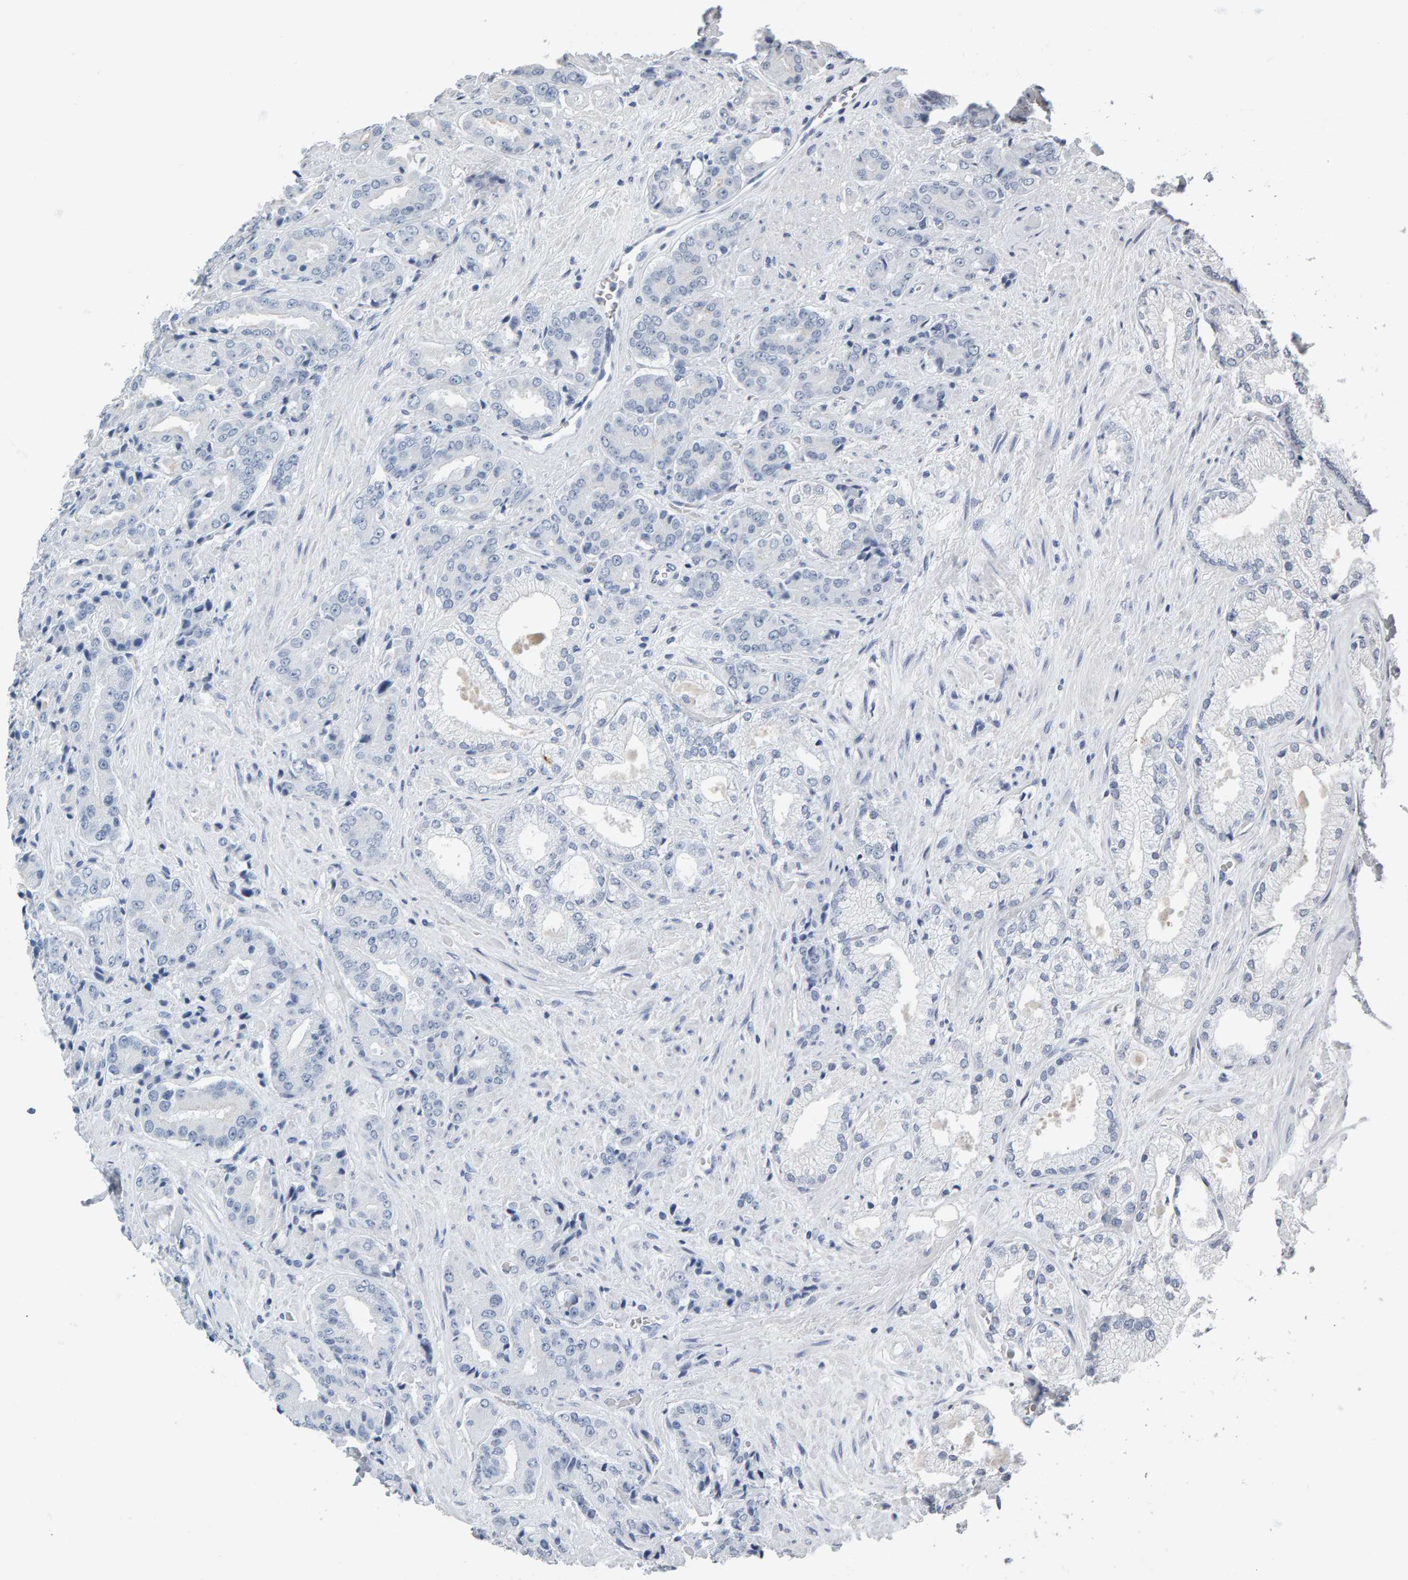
{"staining": {"intensity": "negative", "quantity": "none", "location": "none"}, "tissue": "prostate cancer", "cell_type": "Tumor cells", "image_type": "cancer", "snomed": [{"axis": "morphology", "description": "Adenocarcinoma, High grade"}, {"axis": "topography", "description": "Prostate"}], "caption": "The IHC histopathology image has no significant expression in tumor cells of adenocarcinoma (high-grade) (prostate) tissue. (Brightfield microscopy of DAB immunohistochemistry (IHC) at high magnification).", "gene": "SPACA3", "patient": {"sex": "male", "age": 71}}